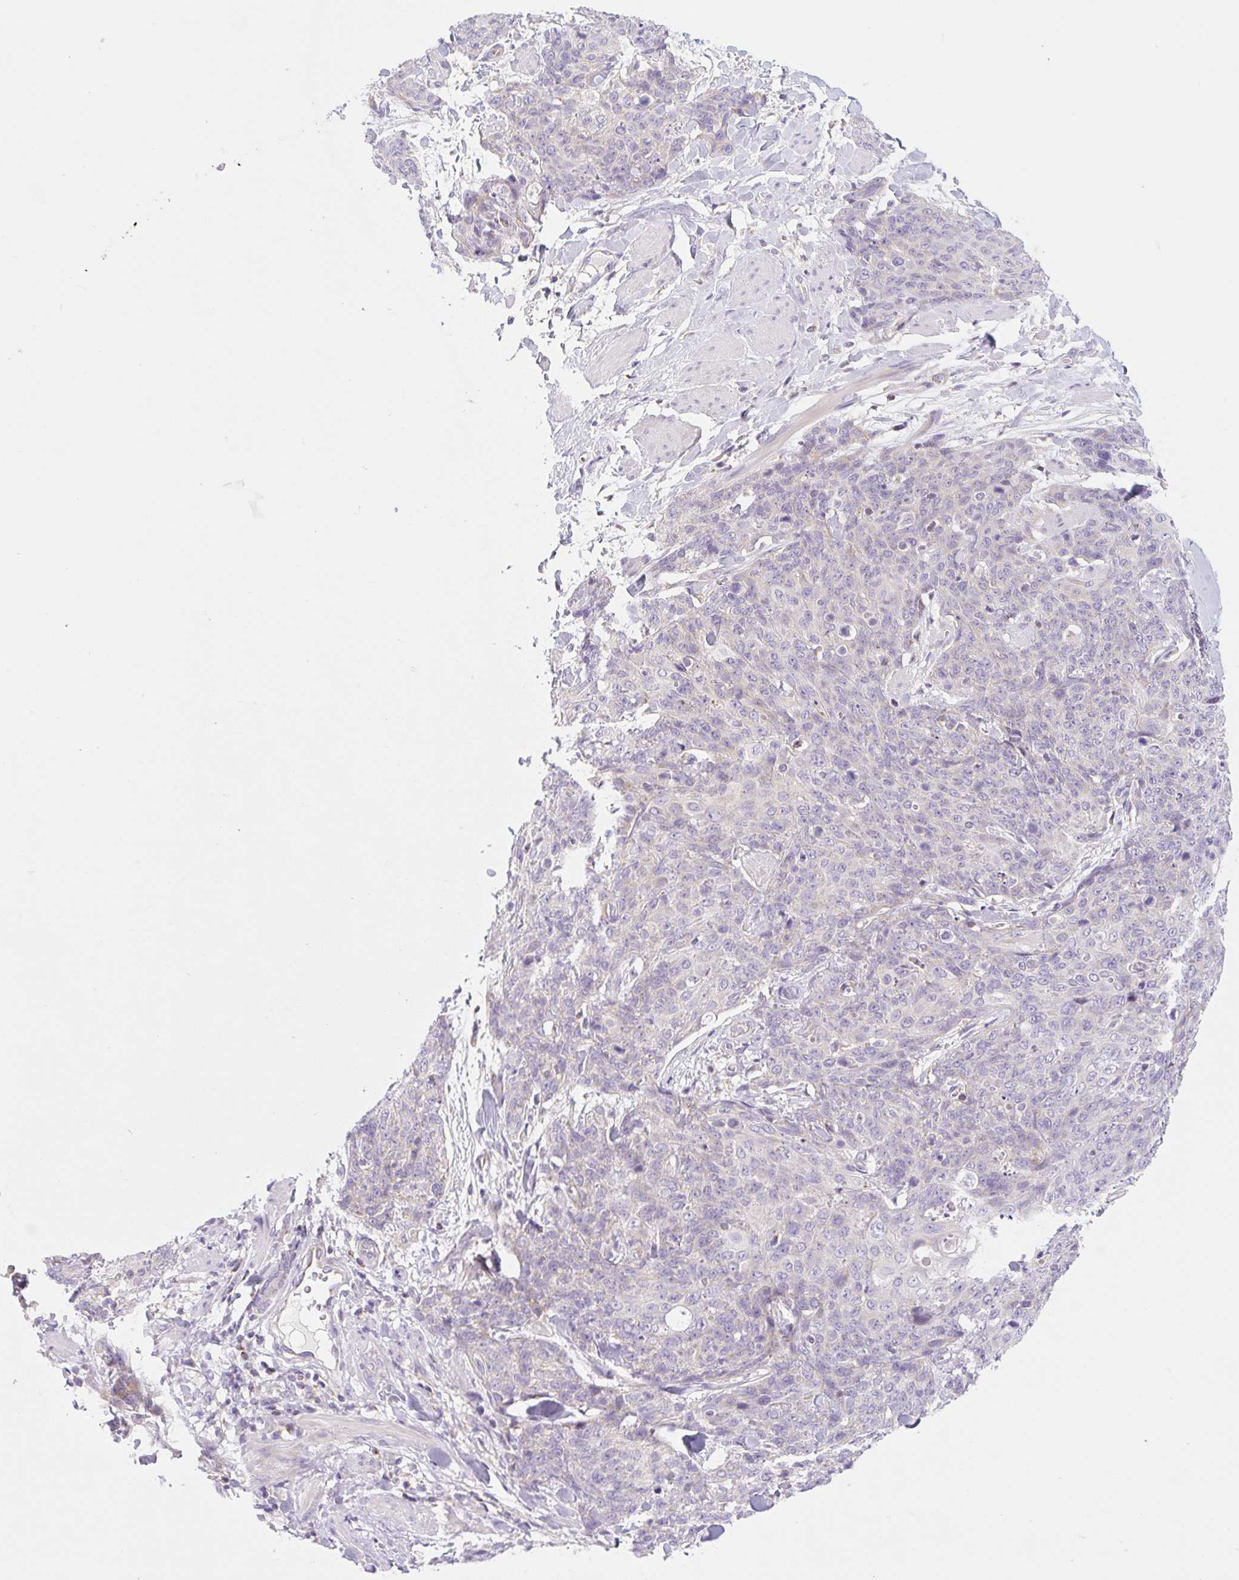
{"staining": {"intensity": "negative", "quantity": "none", "location": "none"}, "tissue": "skin cancer", "cell_type": "Tumor cells", "image_type": "cancer", "snomed": [{"axis": "morphology", "description": "Squamous cell carcinoma, NOS"}, {"axis": "topography", "description": "Skin"}, {"axis": "topography", "description": "Vulva"}], "caption": "DAB immunohistochemical staining of skin squamous cell carcinoma demonstrates no significant expression in tumor cells.", "gene": "FOCAD", "patient": {"sex": "female", "age": 85}}